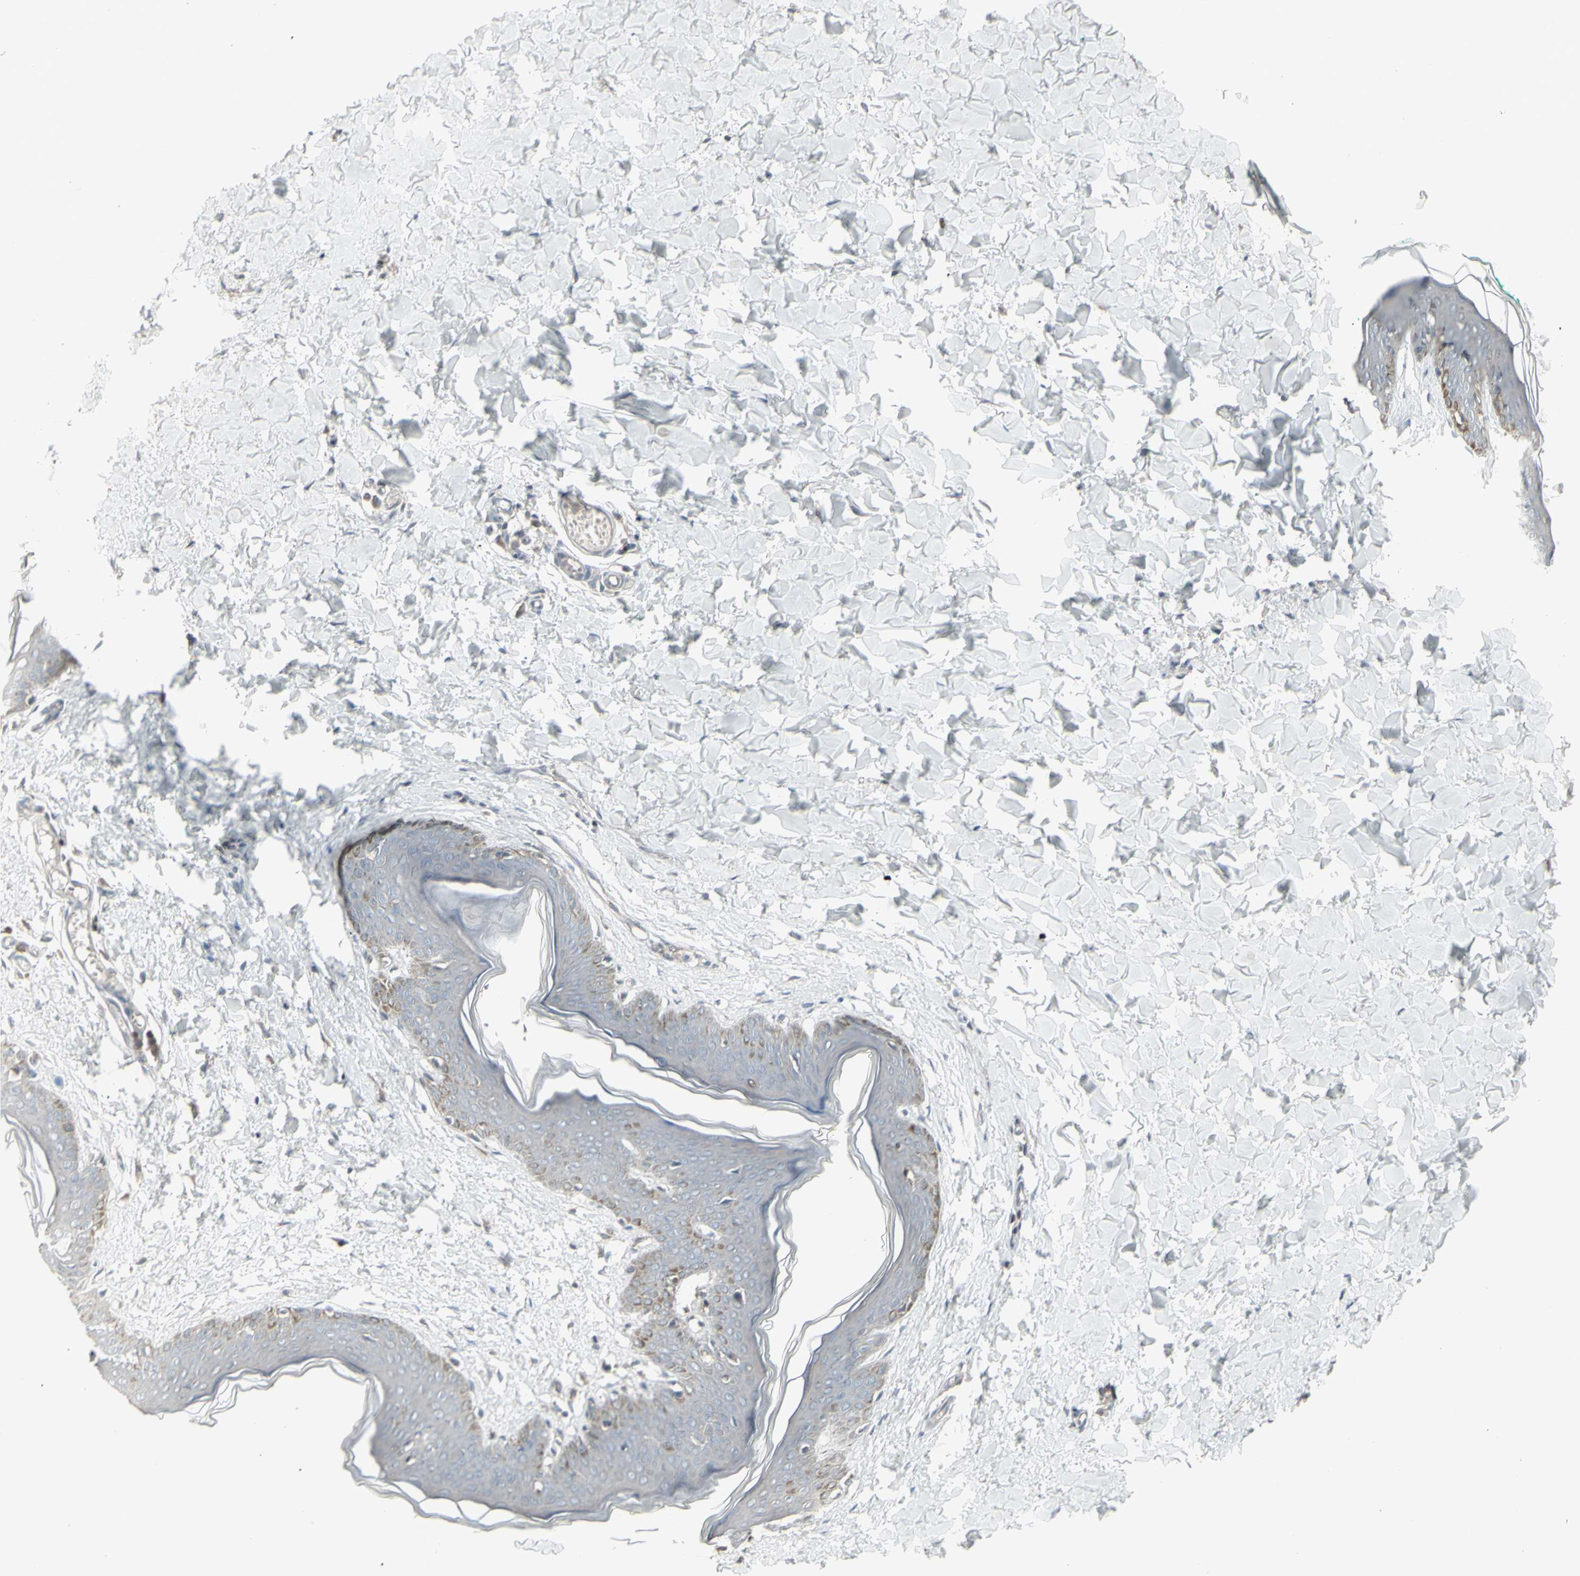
{"staining": {"intensity": "weak", "quantity": ">75%", "location": "cytoplasmic/membranous"}, "tissue": "skin", "cell_type": "Fibroblasts", "image_type": "normal", "snomed": [{"axis": "morphology", "description": "Normal tissue, NOS"}, {"axis": "topography", "description": "Skin"}], "caption": "The micrograph shows immunohistochemical staining of normal skin. There is weak cytoplasmic/membranous positivity is seen in approximately >75% of fibroblasts. The staining is performed using DAB brown chromogen to label protein expression. The nuclei are counter-stained blue using hematoxylin.", "gene": "CSK", "patient": {"sex": "female", "age": 17}}